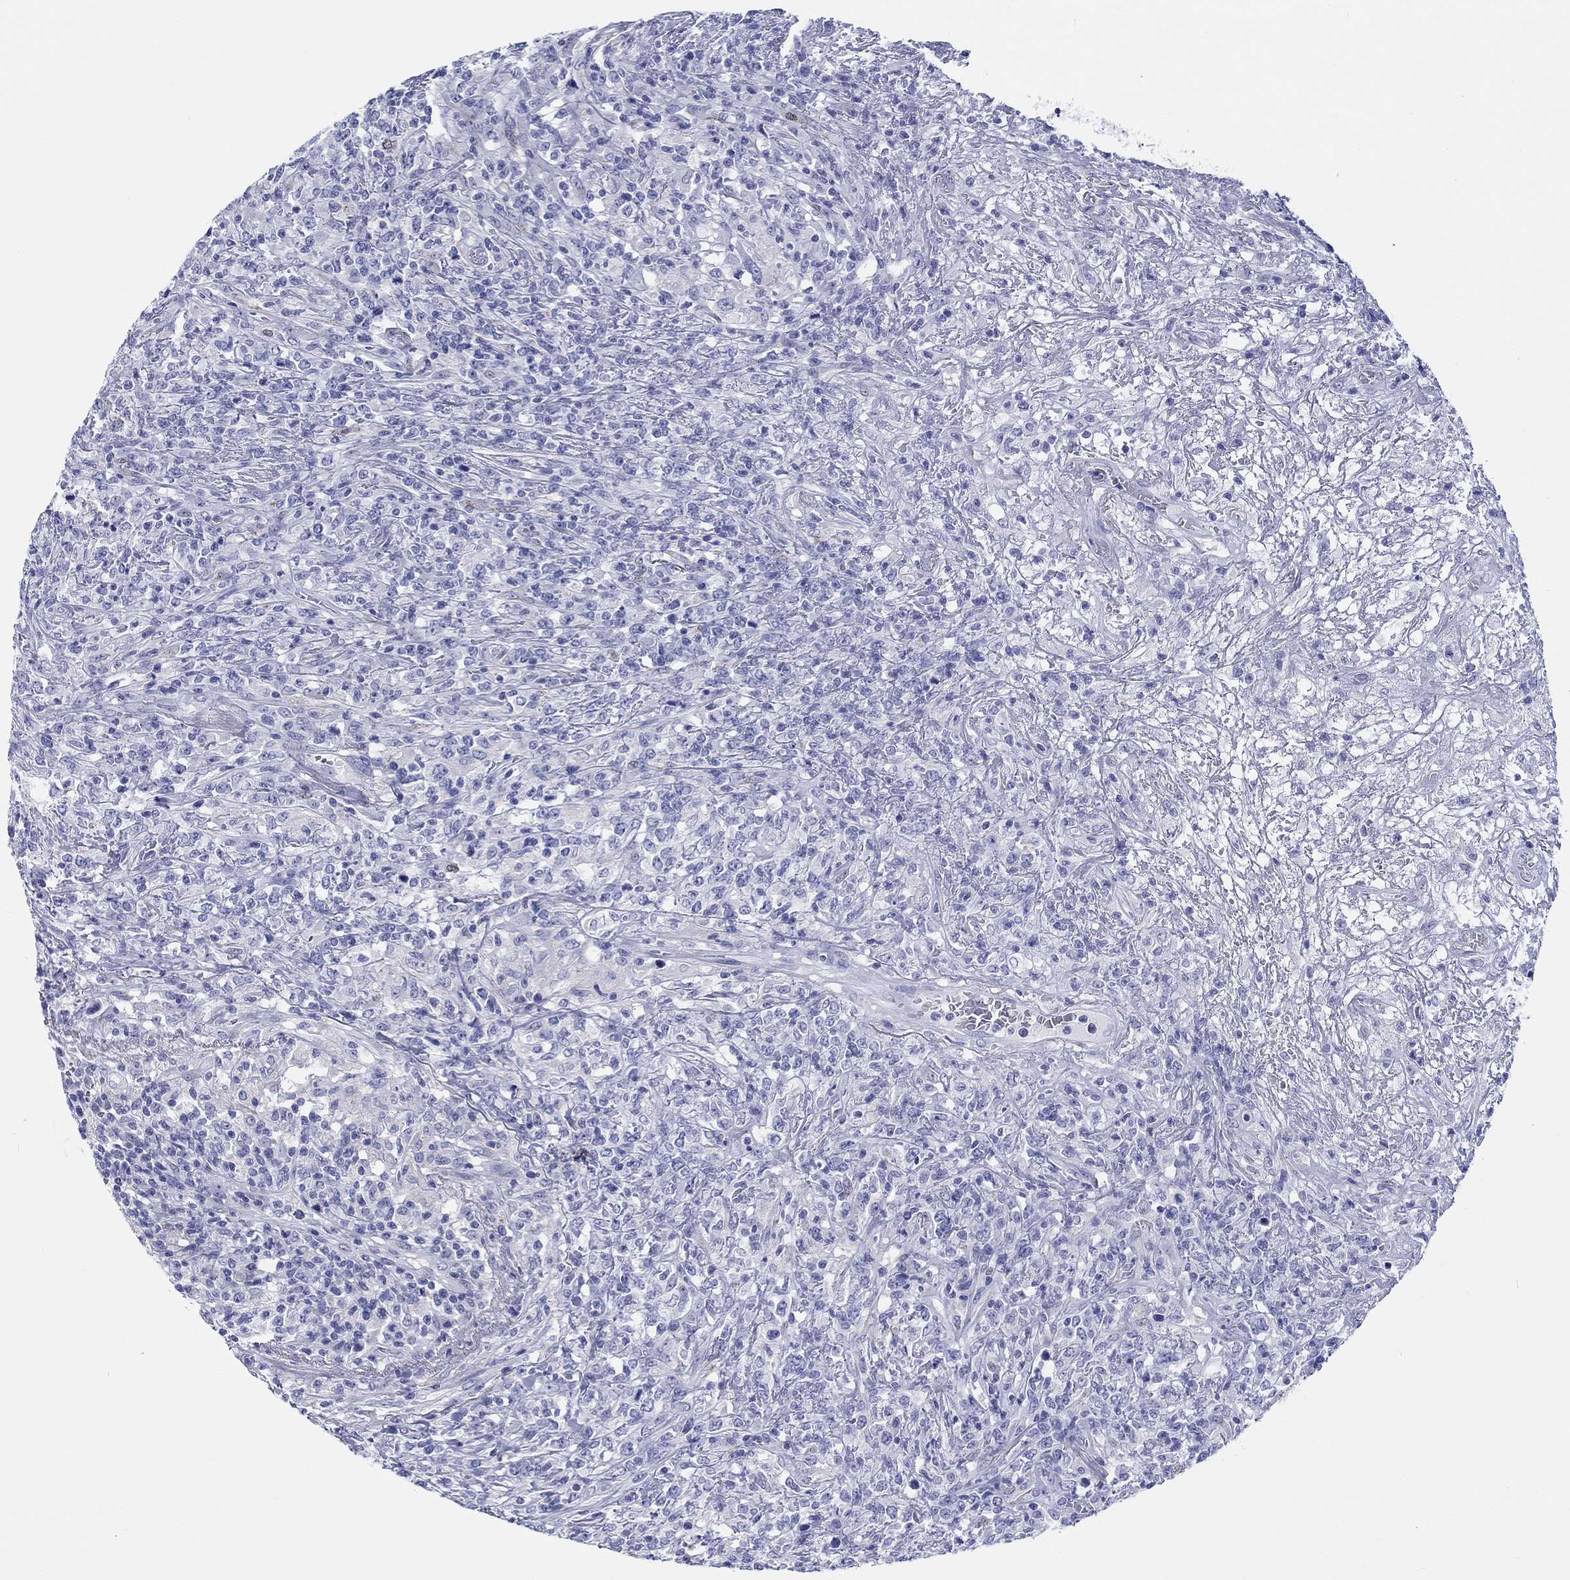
{"staining": {"intensity": "negative", "quantity": "none", "location": "none"}, "tissue": "lymphoma", "cell_type": "Tumor cells", "image_type": "cancer", "snomed": [{"axis": "morphology", "description": "Malignant lymphoma, non-Hodgkin's type, High grade"}, {"axis": "topography", "description": "Lung"}], "caption": "Tumor cells show no significant protein expression in lymphoma.", "gene": "H1-1", "patient": {"sex": "male", "age": 79}}